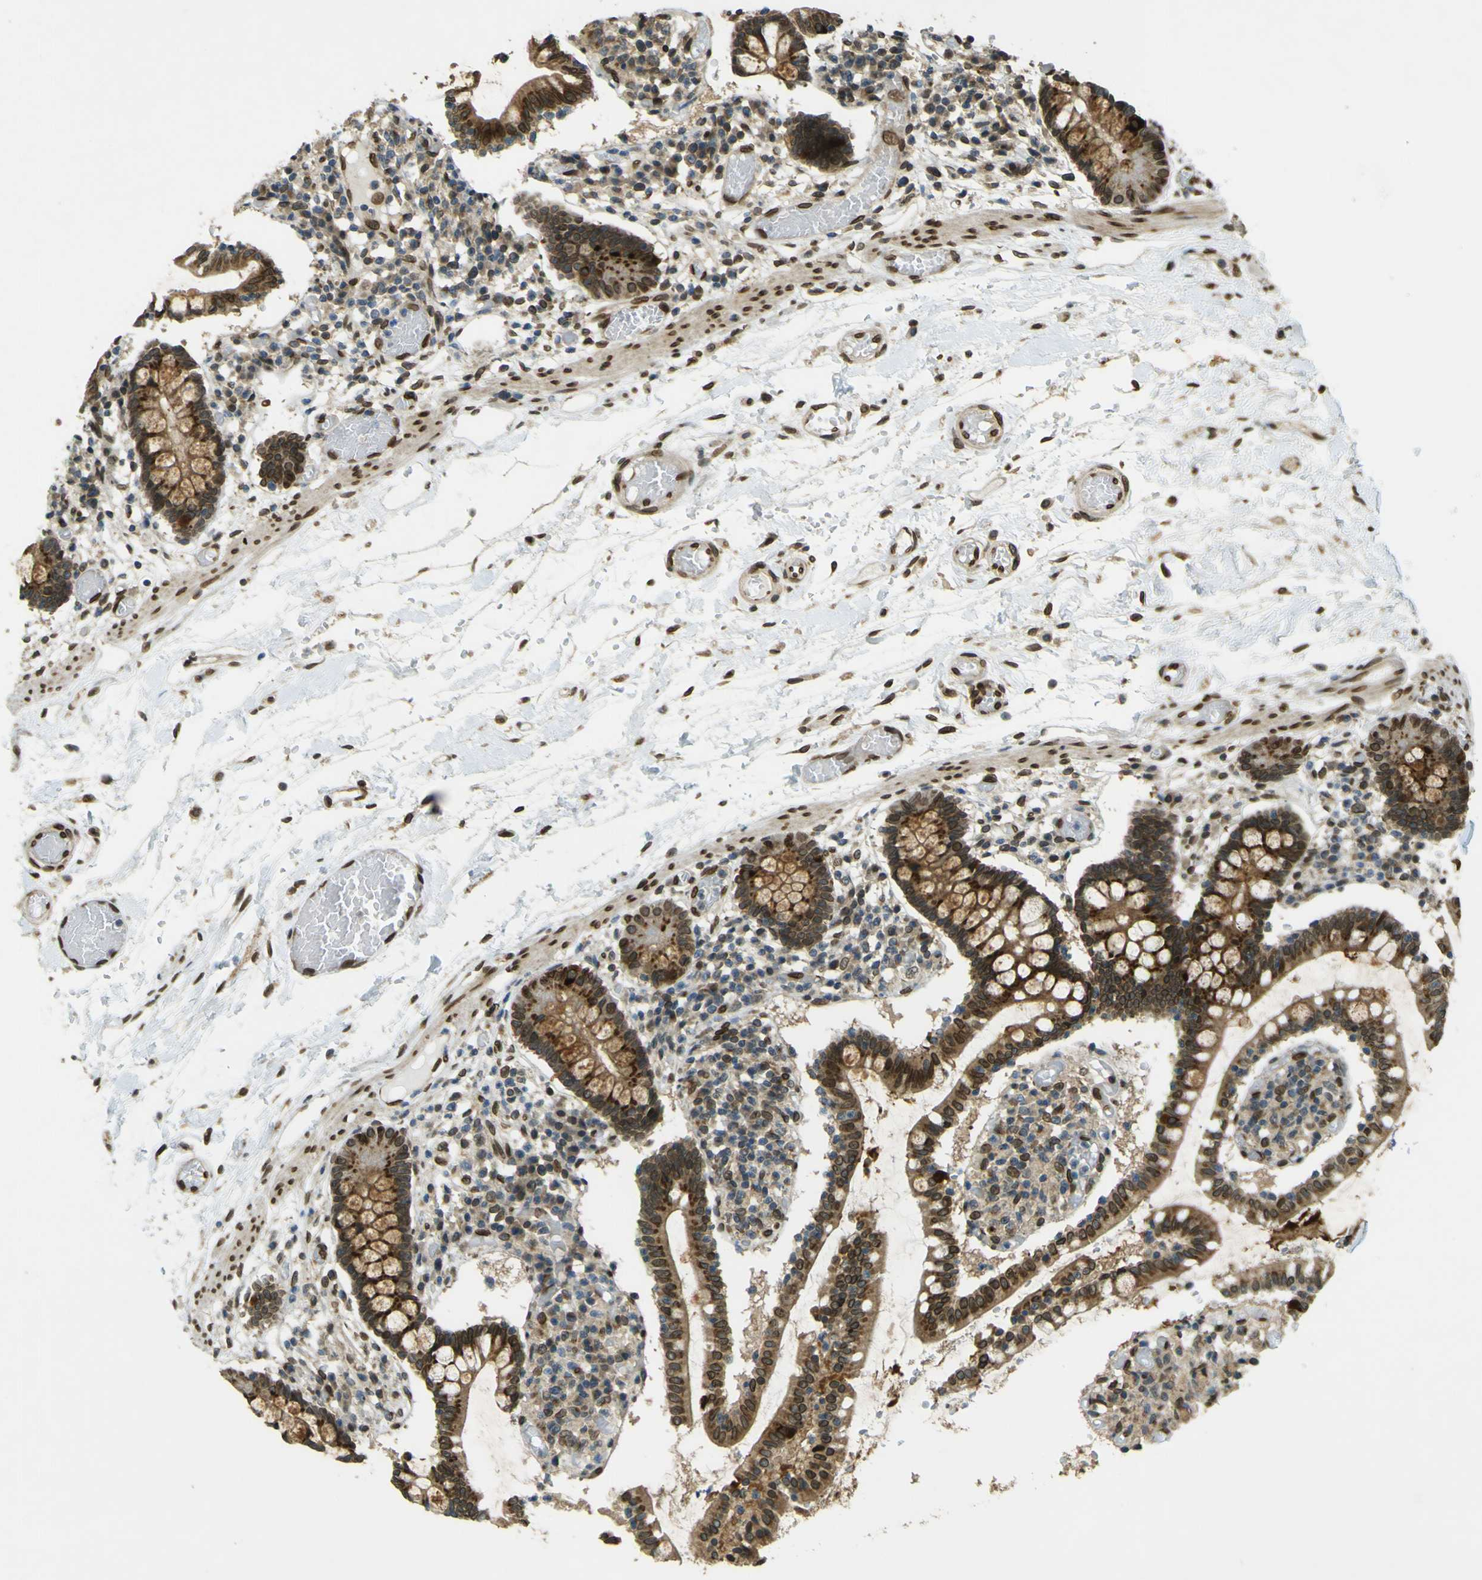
{"staining": {"intensity": "moderate", "quantity": ">75%", "location": "cytoplasmic/membranous,nuclear"}, "tissue": "small intestine", "cell_type": "Glandular cells", "image_type": "normal", "snomed": [{"axis": "morphology", "description": "Normal tissue, NOS"}, {"axis": "topography", "description": "Small intestine"}], "caption": "Immunohistochemical staining of unremarkable human small intestine reveals medium levels of moderate cytoplasmic/membranous,nuclear staining in approximately >75% of glandular cells. The staining was performed using DAB (3,3'-diaminobenzidine), with brown indicating positive protein expression. Nuclei are stained blue with hematoxylin.", "gene": "GALNT1", "patient": {"sex": "female", "age": 61}}